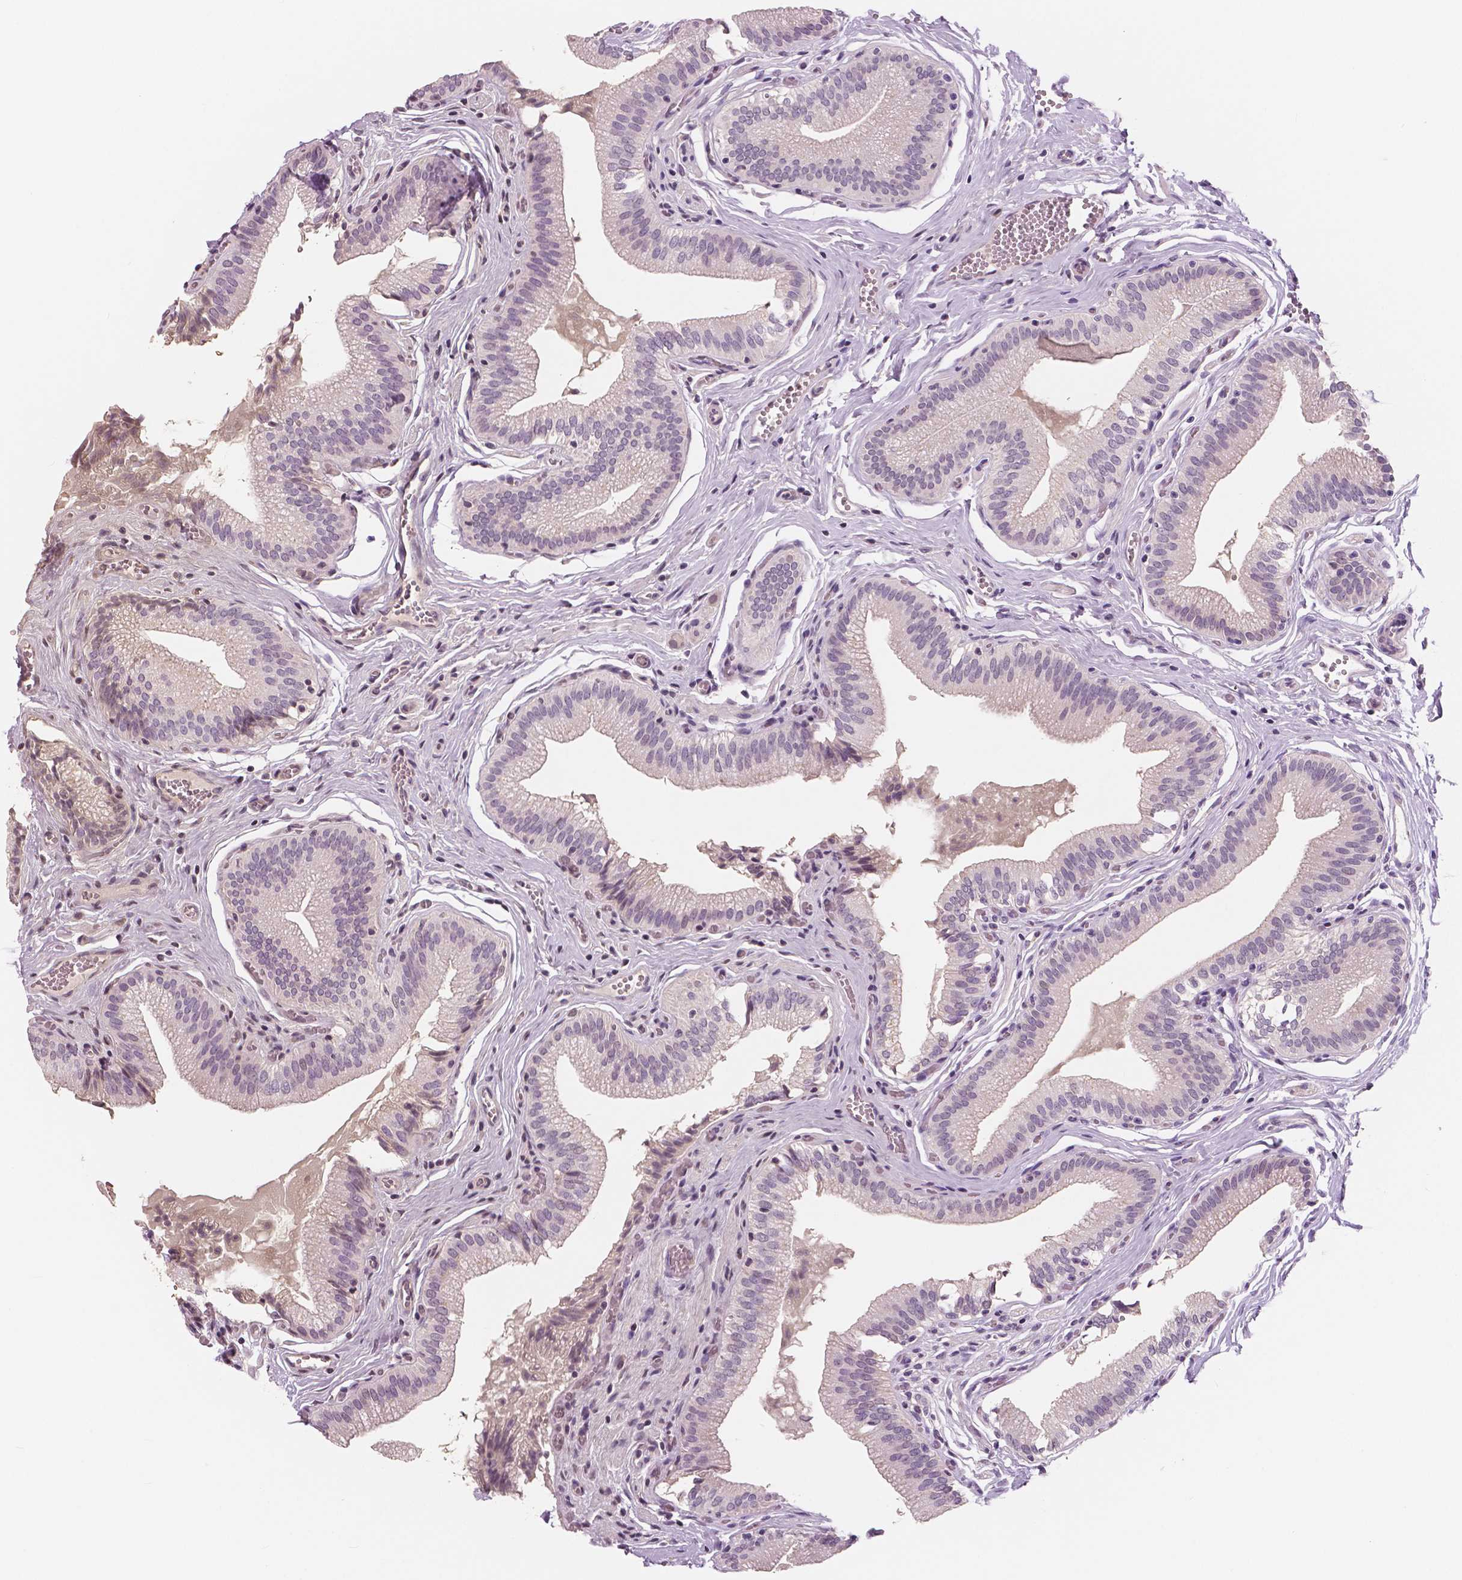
{"staining": {"intensity": "negative", "quantity": "none", "location": "none"}, "tissue": "gallbladder", "cell_type": "Glandular cells", "image_type": "normal", "snomed": [{"axis": "morphology", "description": "Normal tissue, NOS"}, {"axis": "topography", "description": "Gallbladder"}, {"axis": "topography", "description": "Peripheral nerve tissue"}], "caption": "Image shows no protein staining in glandular cells of normal gallbladder. (DAB (3,3'-diaminobenzidine) immunohistochemistry visualized using brightfield microscopy, high magnification).", "gene": "NECAB1", "patient": {"sex": "male", "age": 17}}